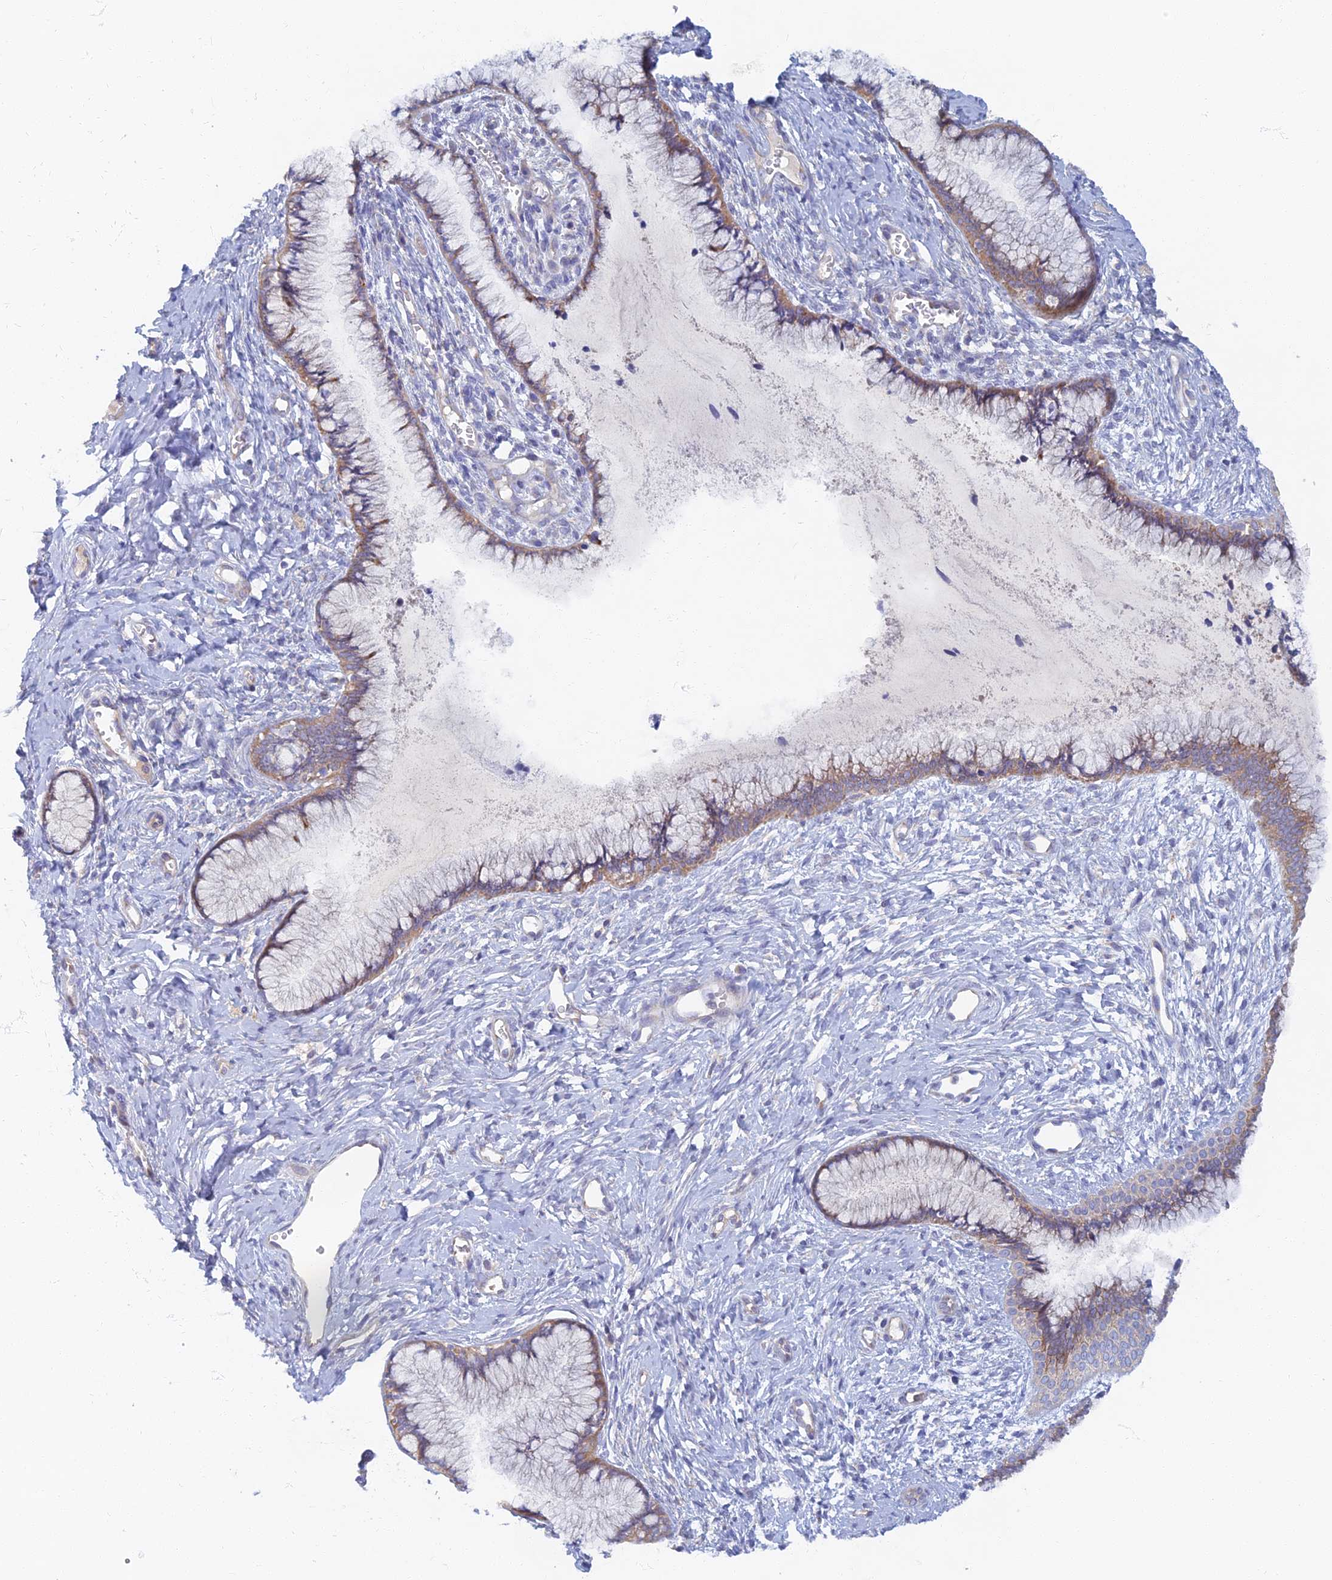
{"staining": {"intensity": "moderate", "quantity": ">75%", "location": "cytoplasmic/membranous"}, "tissue": "cervix", "cell_type": "Glandular cells", "image_type": "normal", "snomed": [{"axis": "morphology", "description": "Normal tissue, NOS"}, {"axis": "topography", "description": "Cervix"}], "caption": "Benign cervix shows moderate cytoplasmic/membranous staining in approximately >75% of glandular cells (brown staining indicates protein expression, while blue staining denotes nuclei)..", "gene": "TMEM44", "patient": {"sex": "female", "age": 42}}